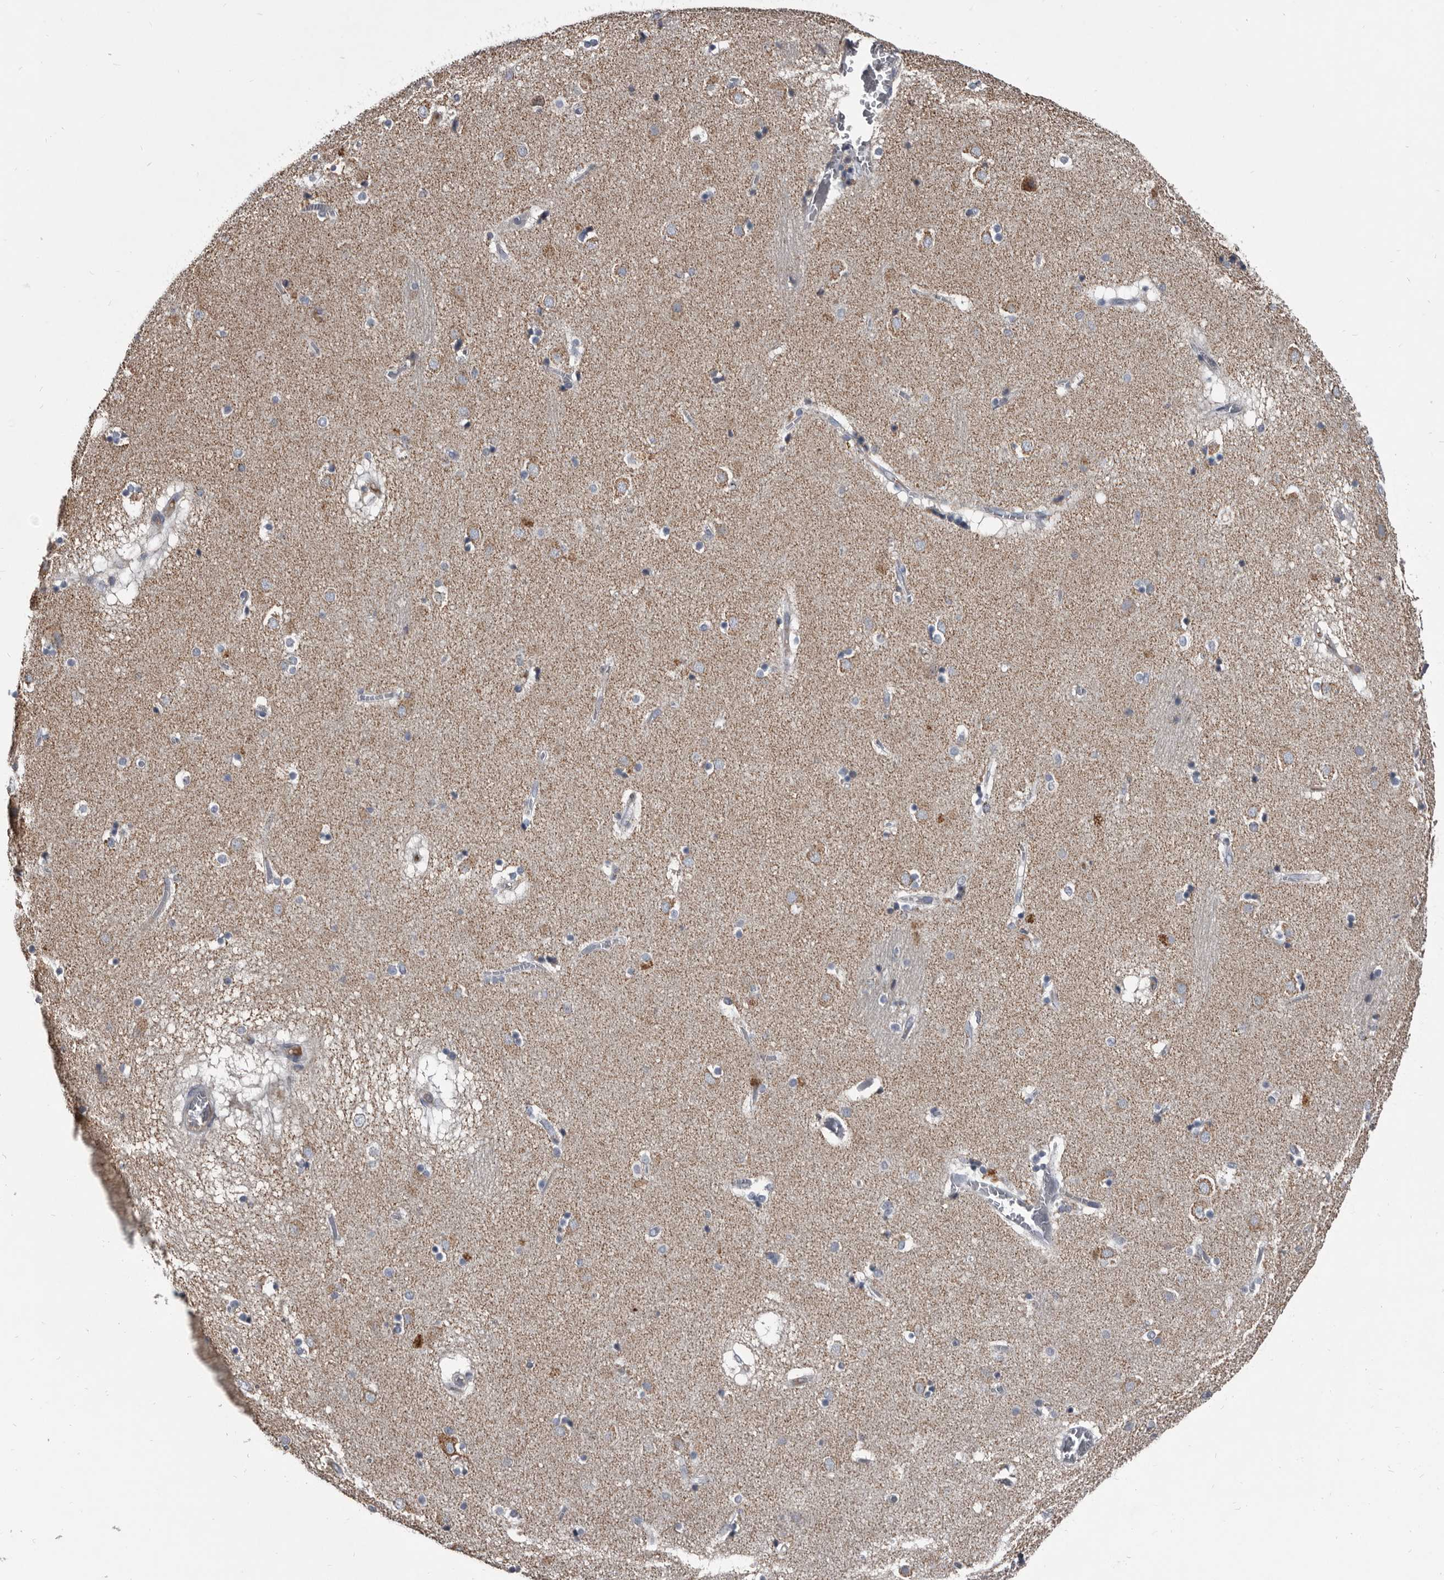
{"staining": {"intensity": "weak", "quantity": "<25%", "location": "cytoplasmic/membranous"}, "tissue": "caudate", "cell_type": "Glial cells", "image_type": "normal", "snomed": [{"axis": "morphology", "description": "Normal tissue, NOS"}, {"axis": "topography", "description": "Lateral ventricle wall"}], "caption": "Immunohistochemical staining of normal human caudate demonstrates no significant positivity in glial cells.", "gene": "GREB1", "patient": {"sex": "male", "age": 70}}